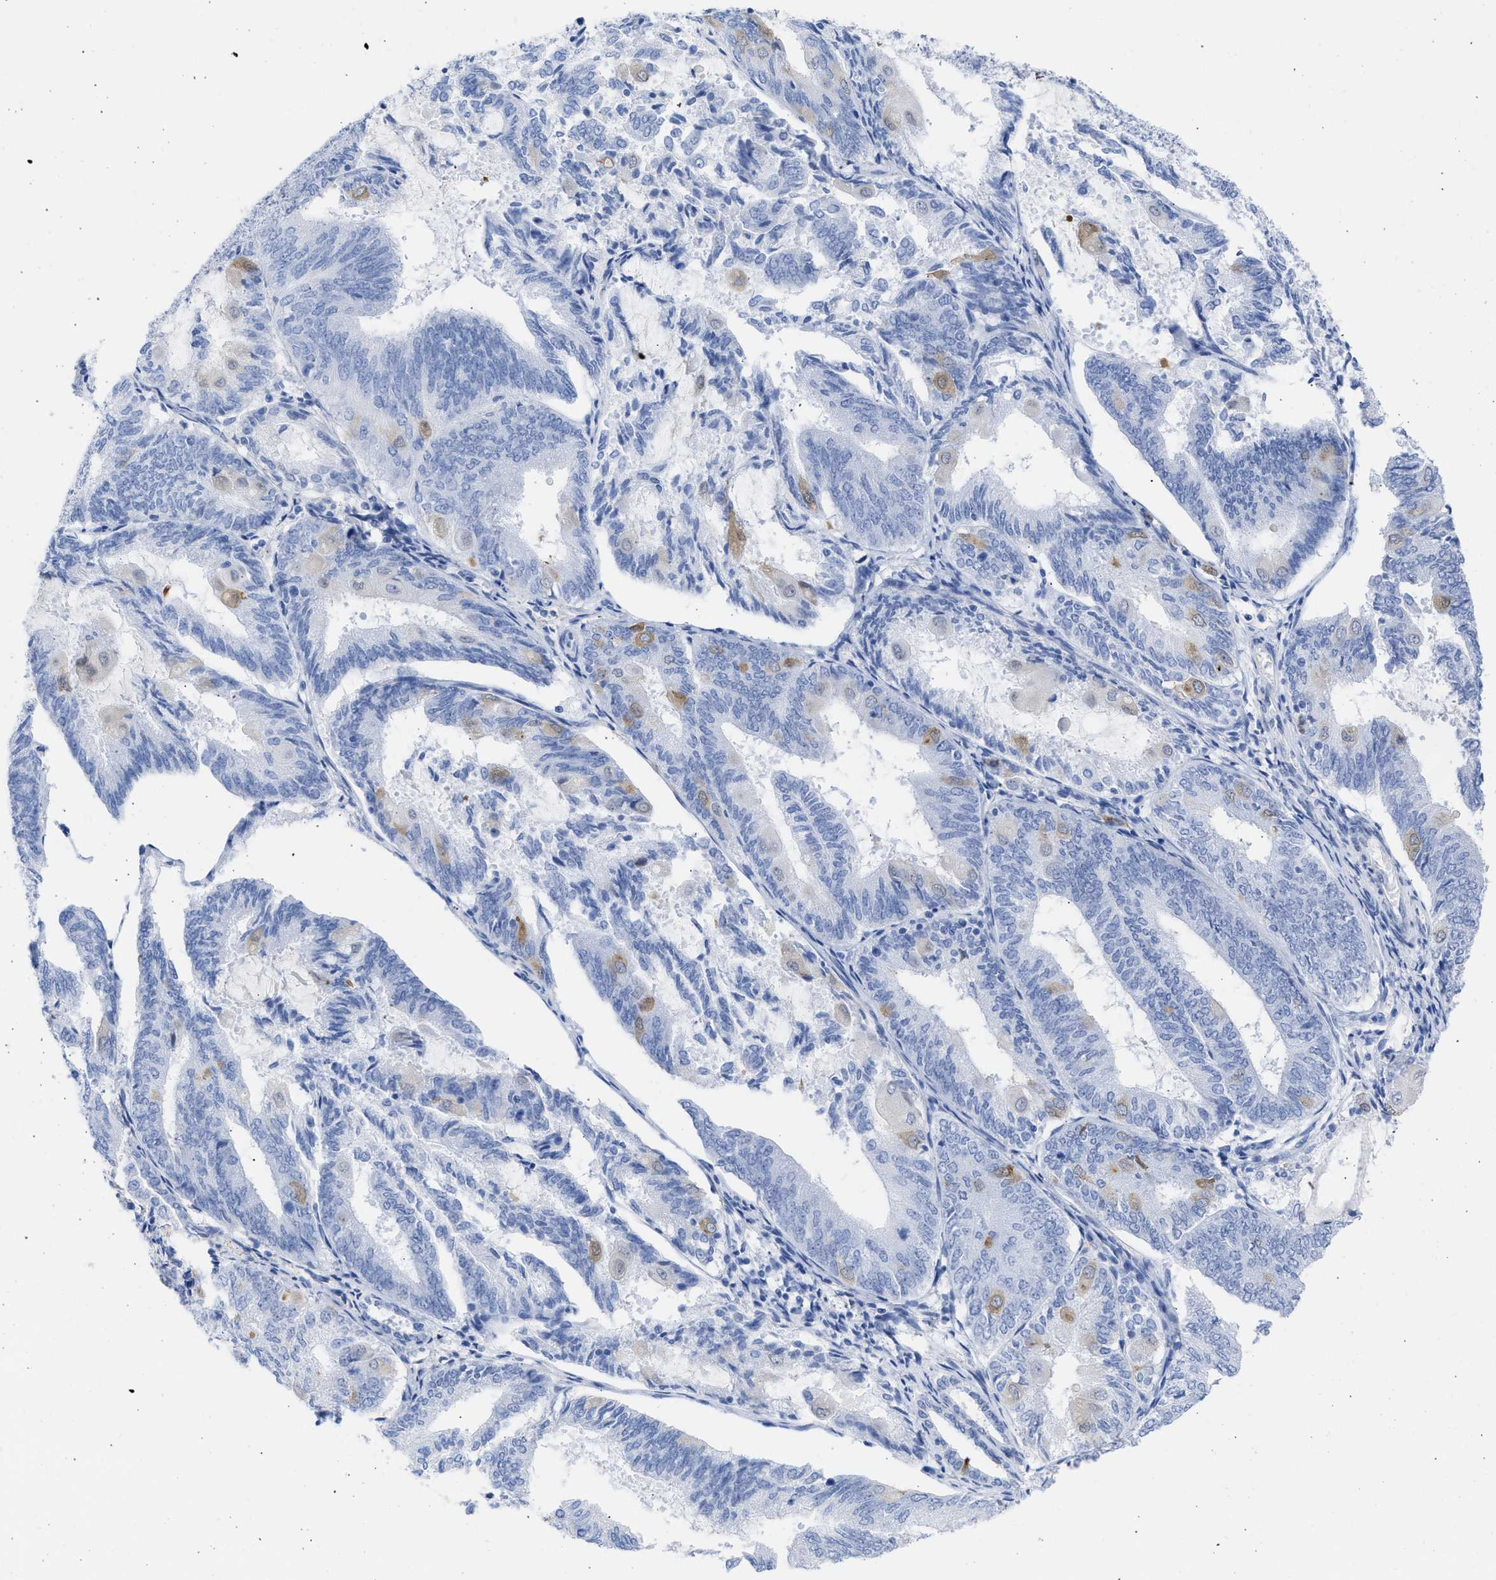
{"staining": {"intensity": "moderate", "quantity": "<25%", "location": "cytoplasmic/membranous"}, "tissue": "endometrial cancer", "cell_type": "Tumor cells", "image_type": "cancer", "snomed": [{"axis": "morphology", "description": "Adenocarcinoma, NOS"}, {"axis": "topography", "description": "Endometrium"}], "caption": "A low amount of moderate cytoplasmic/membranous expression is seen in about <25% of tumor cells in endometrial cancer (adenocarcinoma) tissue.", "gene": "RSPH1", "patient": {"sex": "female", "age": 81}}